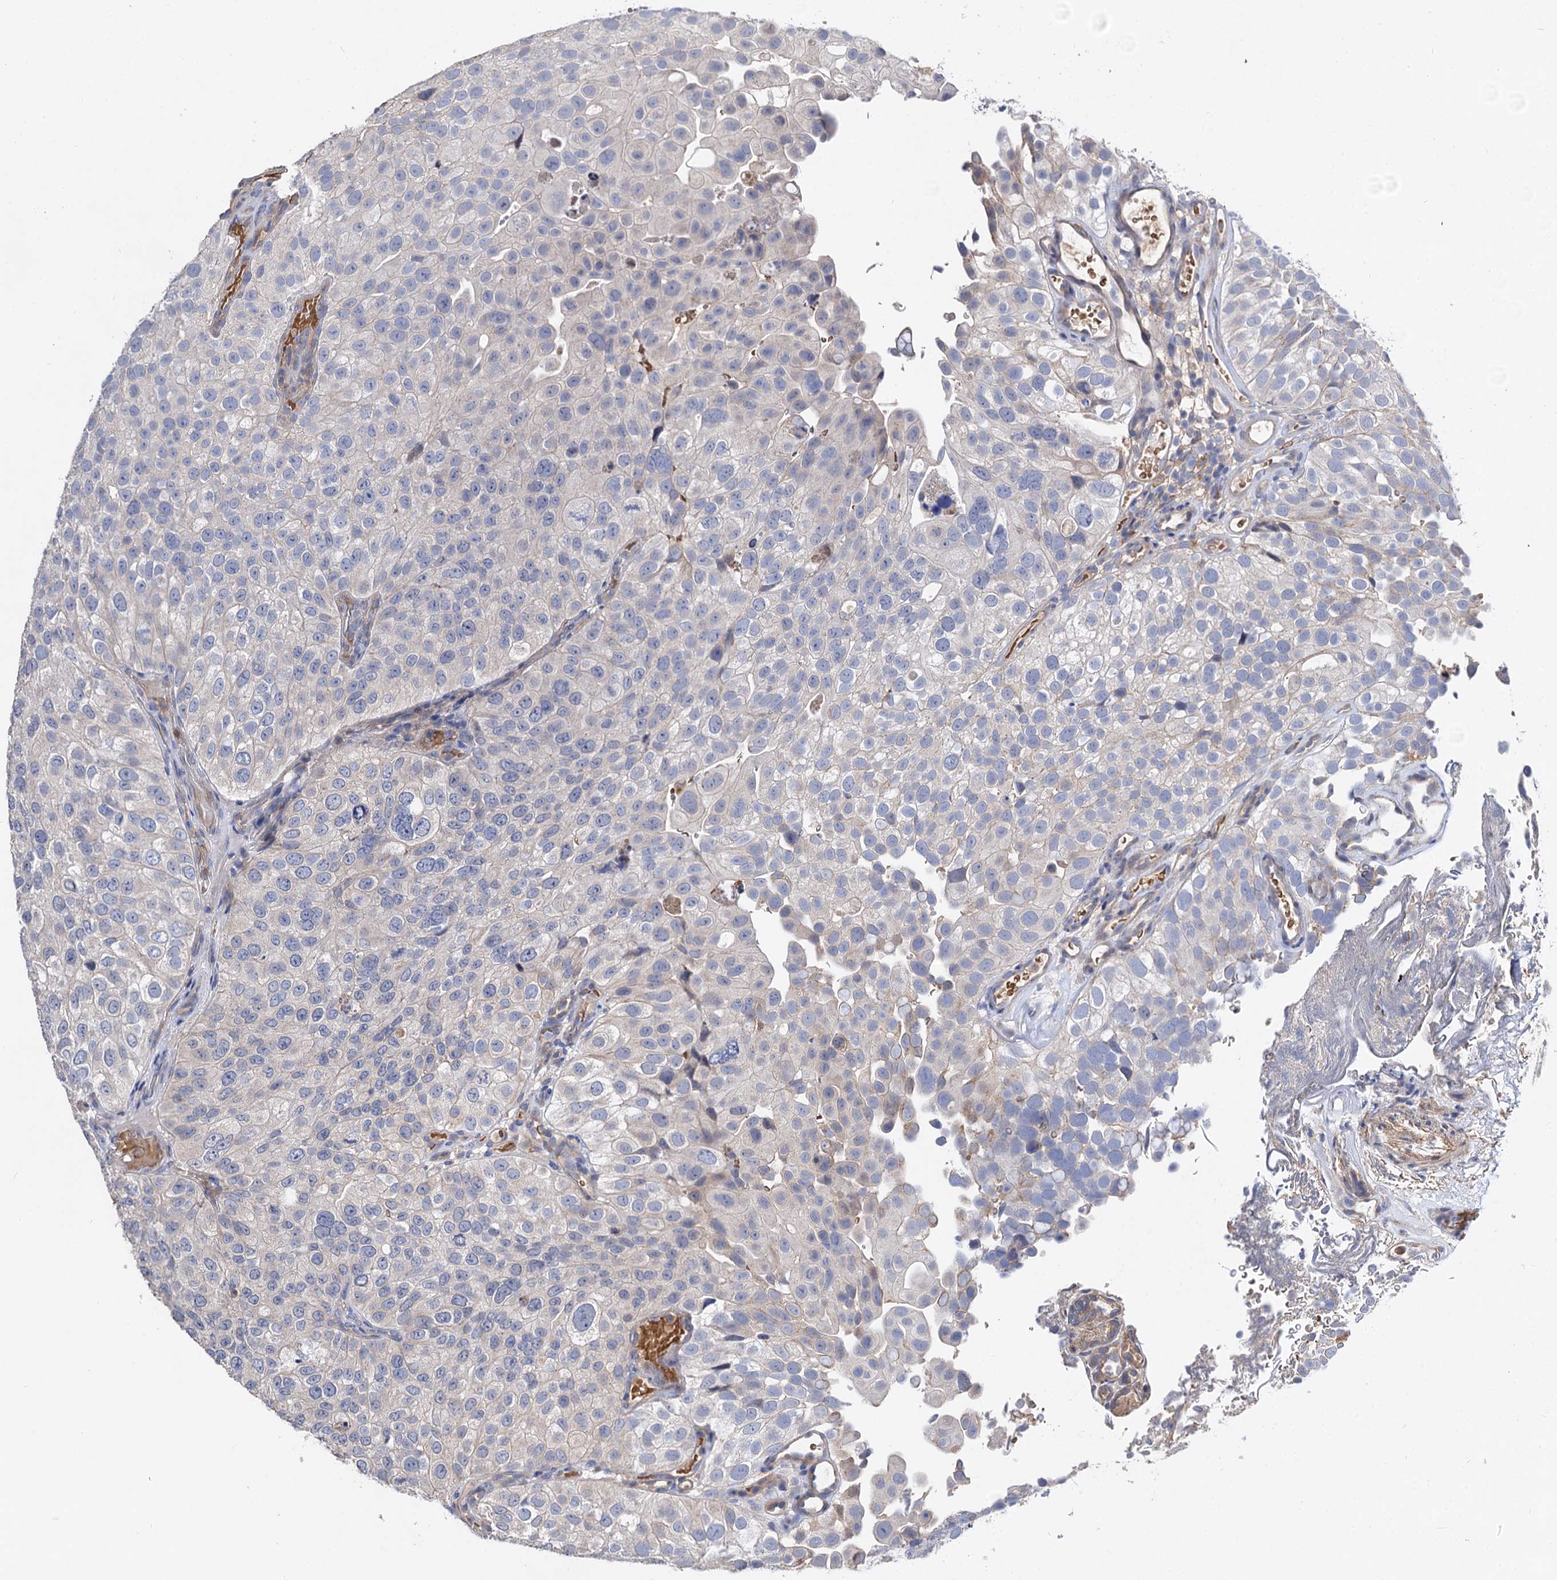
{"staining": {"intensity": "negative", "quantity": "none", "location": "none"}, "tissue": "urothelial cancer", "cell_type": "Tumor cells", "image_type": "cancer", "snomed": [{"axis": "morphology", "description": "Urothelial carcinoma, Low grade"}, {"axis": "topography", "description": "Urinary bladder"}], "caption": "Urothelial cancer was stained to show a protein in brown. There is no significant positivity in tumor cells.", "gene": "HVCN1", "patient": {"sex": "male", "age": 78}}